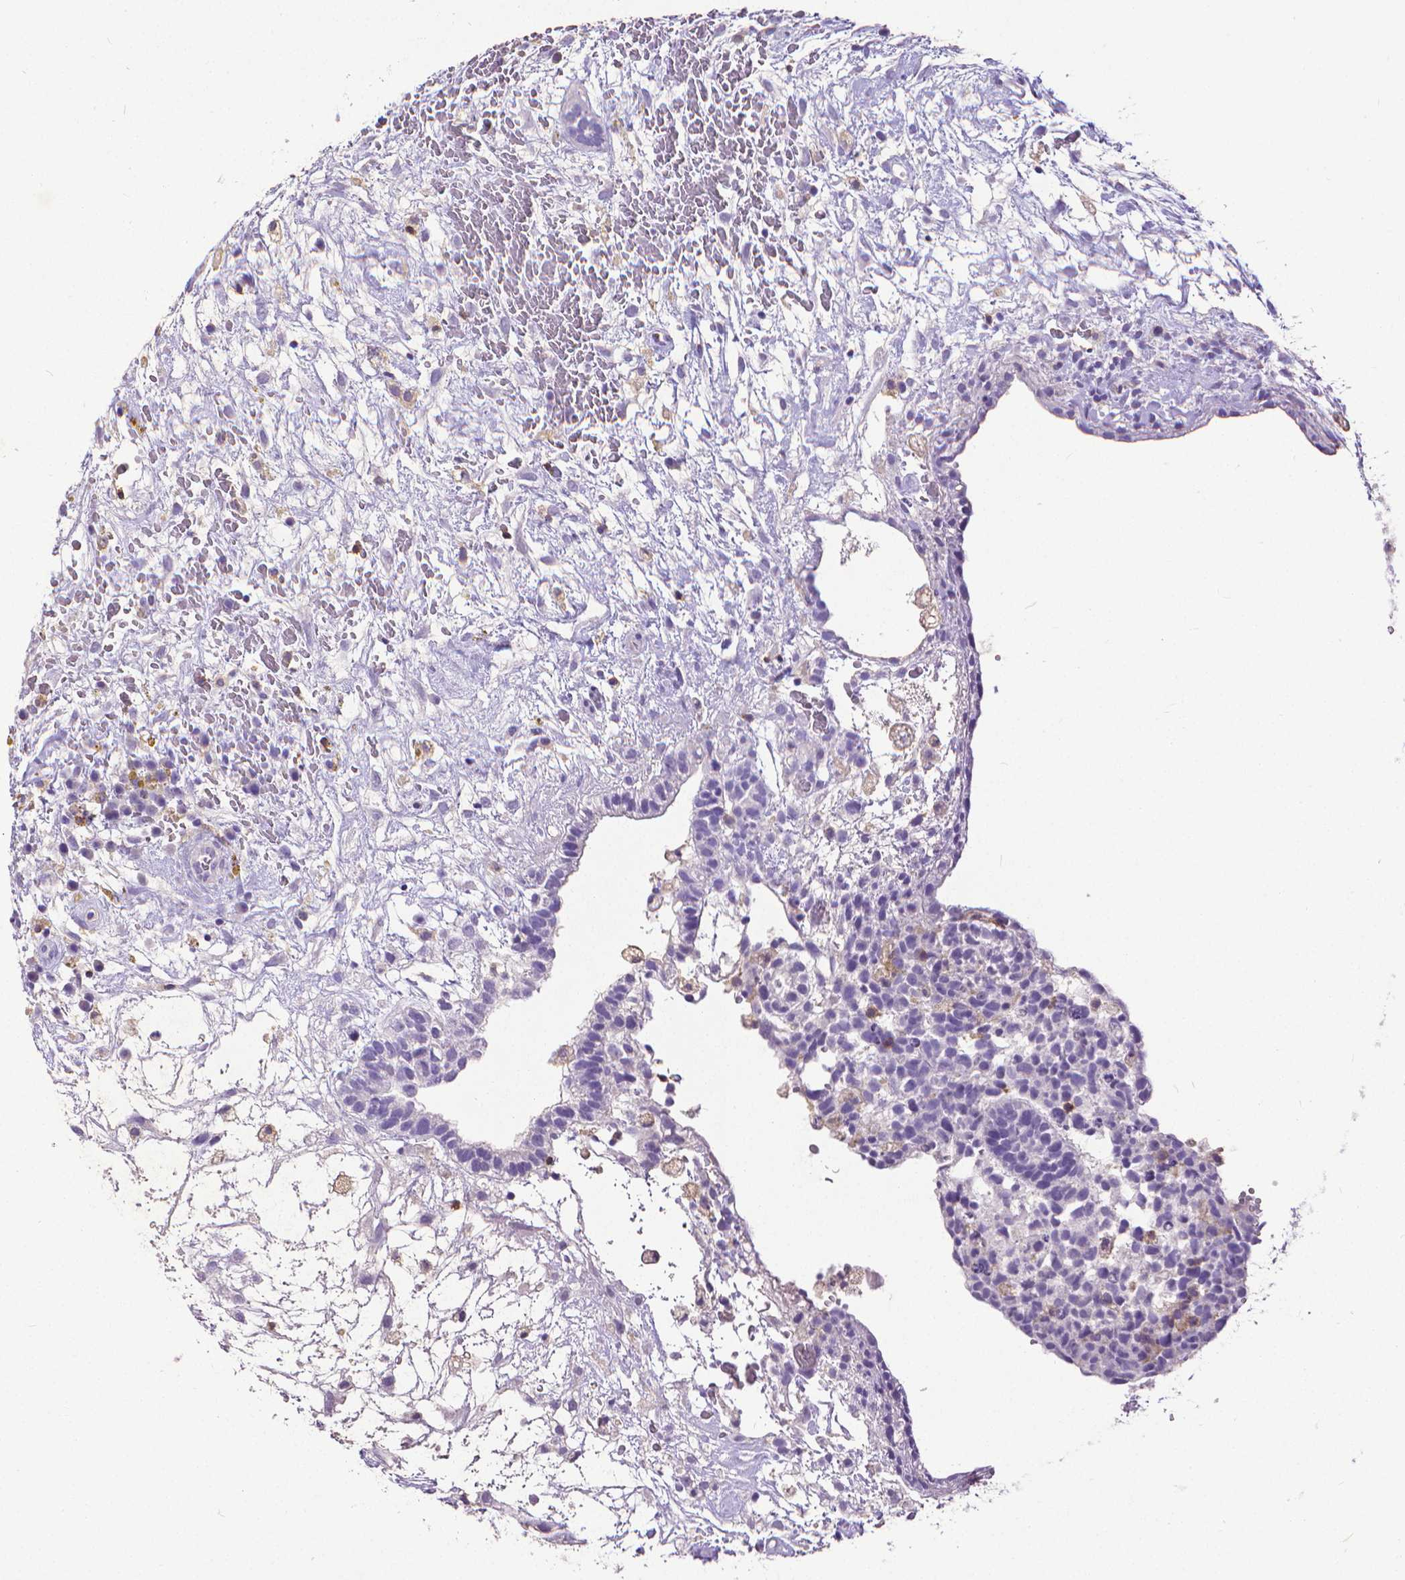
{"staining": {"intensity": "negative", "quantity": "none", "location": "none"}, "tissue": "testis cancer", "cell_type": "Tumor cells", "image_type": "cancer", "snomed": [{"axis": "morphology", "description": "Normal tissue, NOS"}, {"axis": "morphology", "description": "Carcinoma, Embryonal, NOS"}, {"axis": "topography", "description": "Testis"}], "caption": "IHC photomicrograph of neoplastic tissue: human testis cancer (embryonal carcinoma) stained with DAB (3,3'-diaminobenzidine) demonstrates no significant protein staining in tumor cells. (DAB (3,3'-diaminobenzidine) immunohistochemistry, high magnification).", "gene": "CD4", "patient": {"sex": "male", "age": 32}}